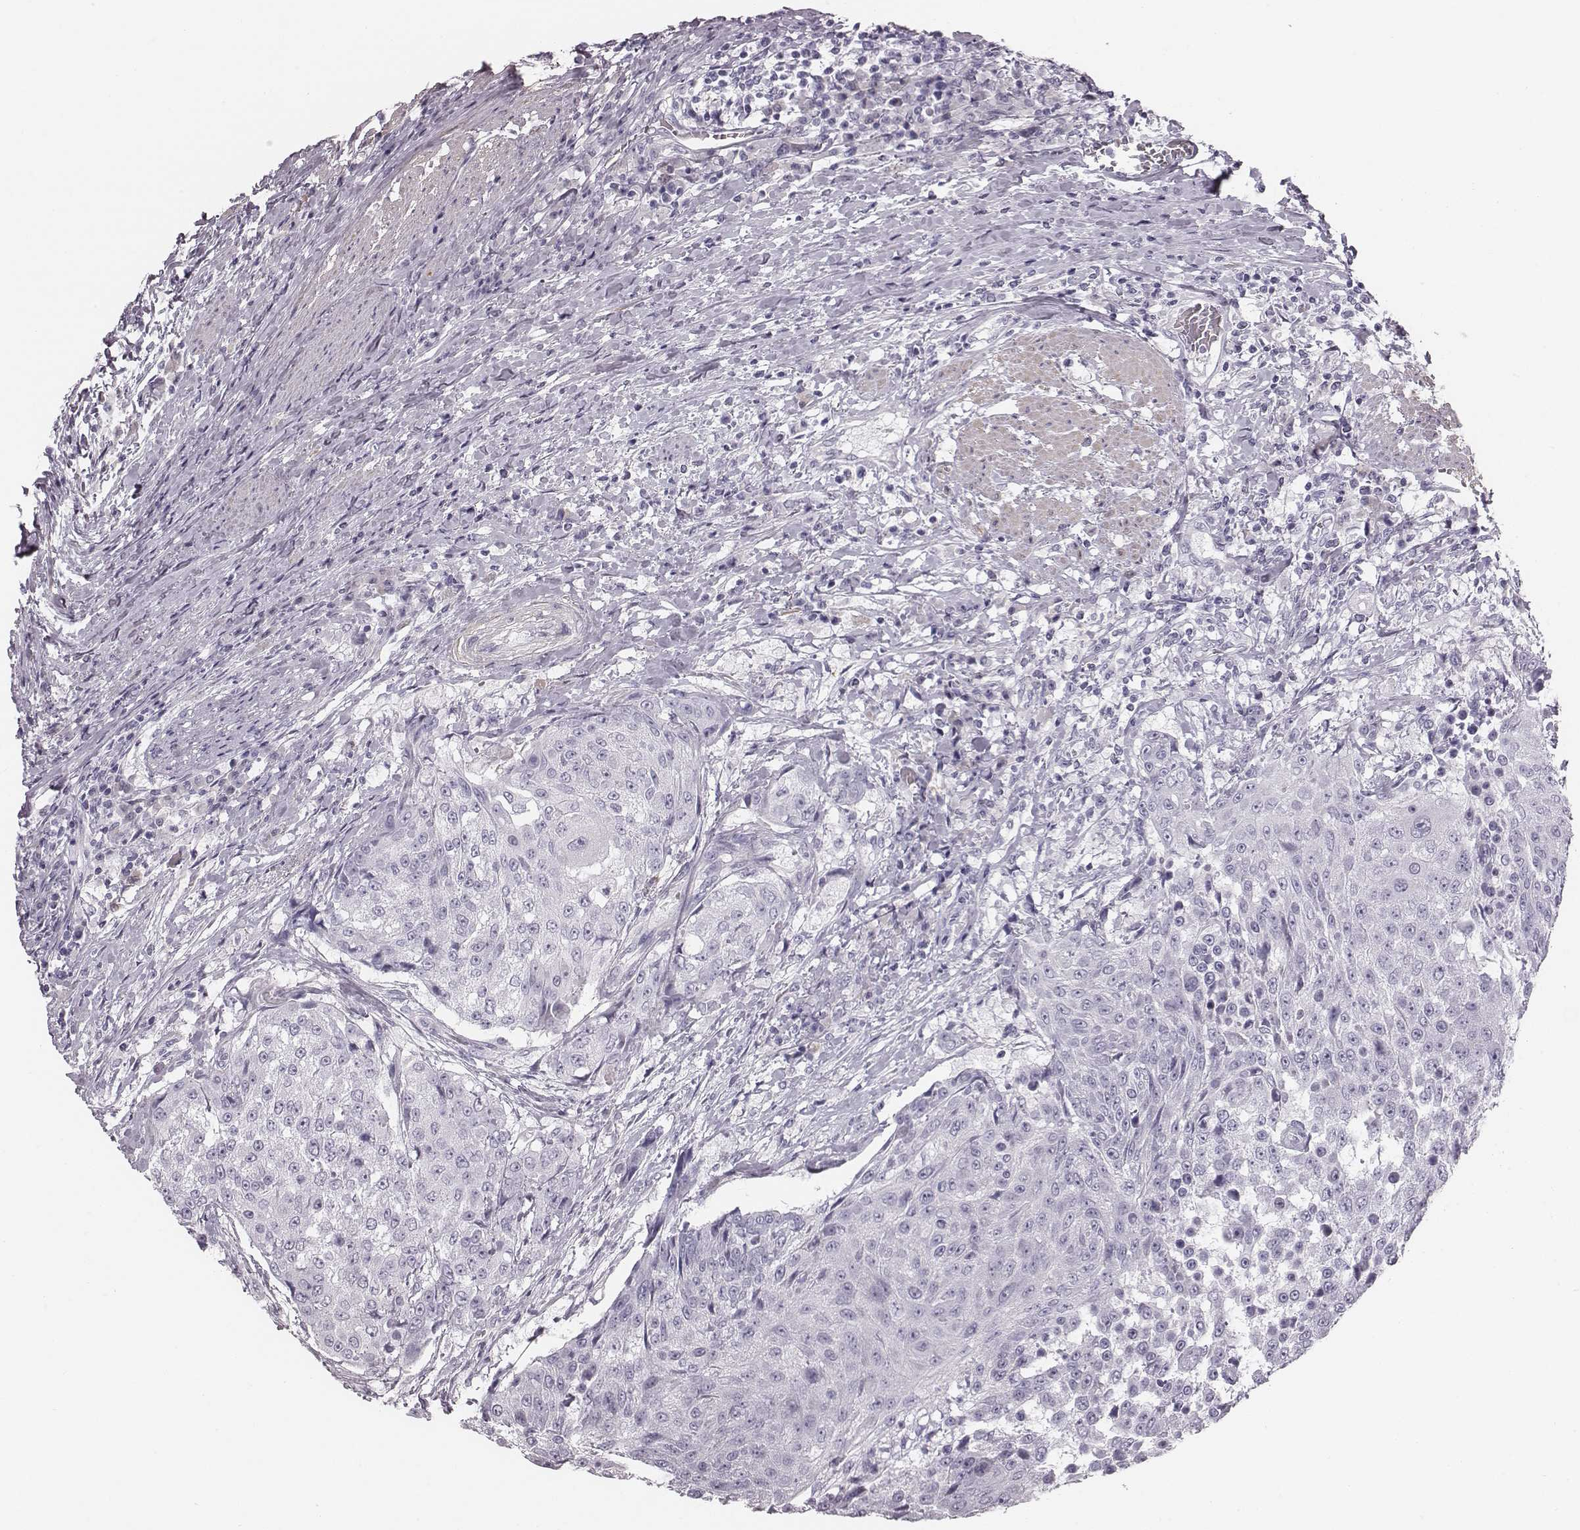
{"staining": {"intensity": "negative", "quantity": "none", "location": "none"}, "tissue": "urothelial cancer", "cell_type": "Tumor cells", "image_type": "cancer", "snomed": [{"axis": "morphology", "description": "Urothelial carcinoma, High grade"}, {"axis": "topography", "description": "Urinary bladder"}], "caption": "The histopathology image demonstrates no significant expression in tumor cells of urothelial carcinoma (high-grade).", "gene": "CRISP1", "patient": {"sex": "female", "age": 63}}